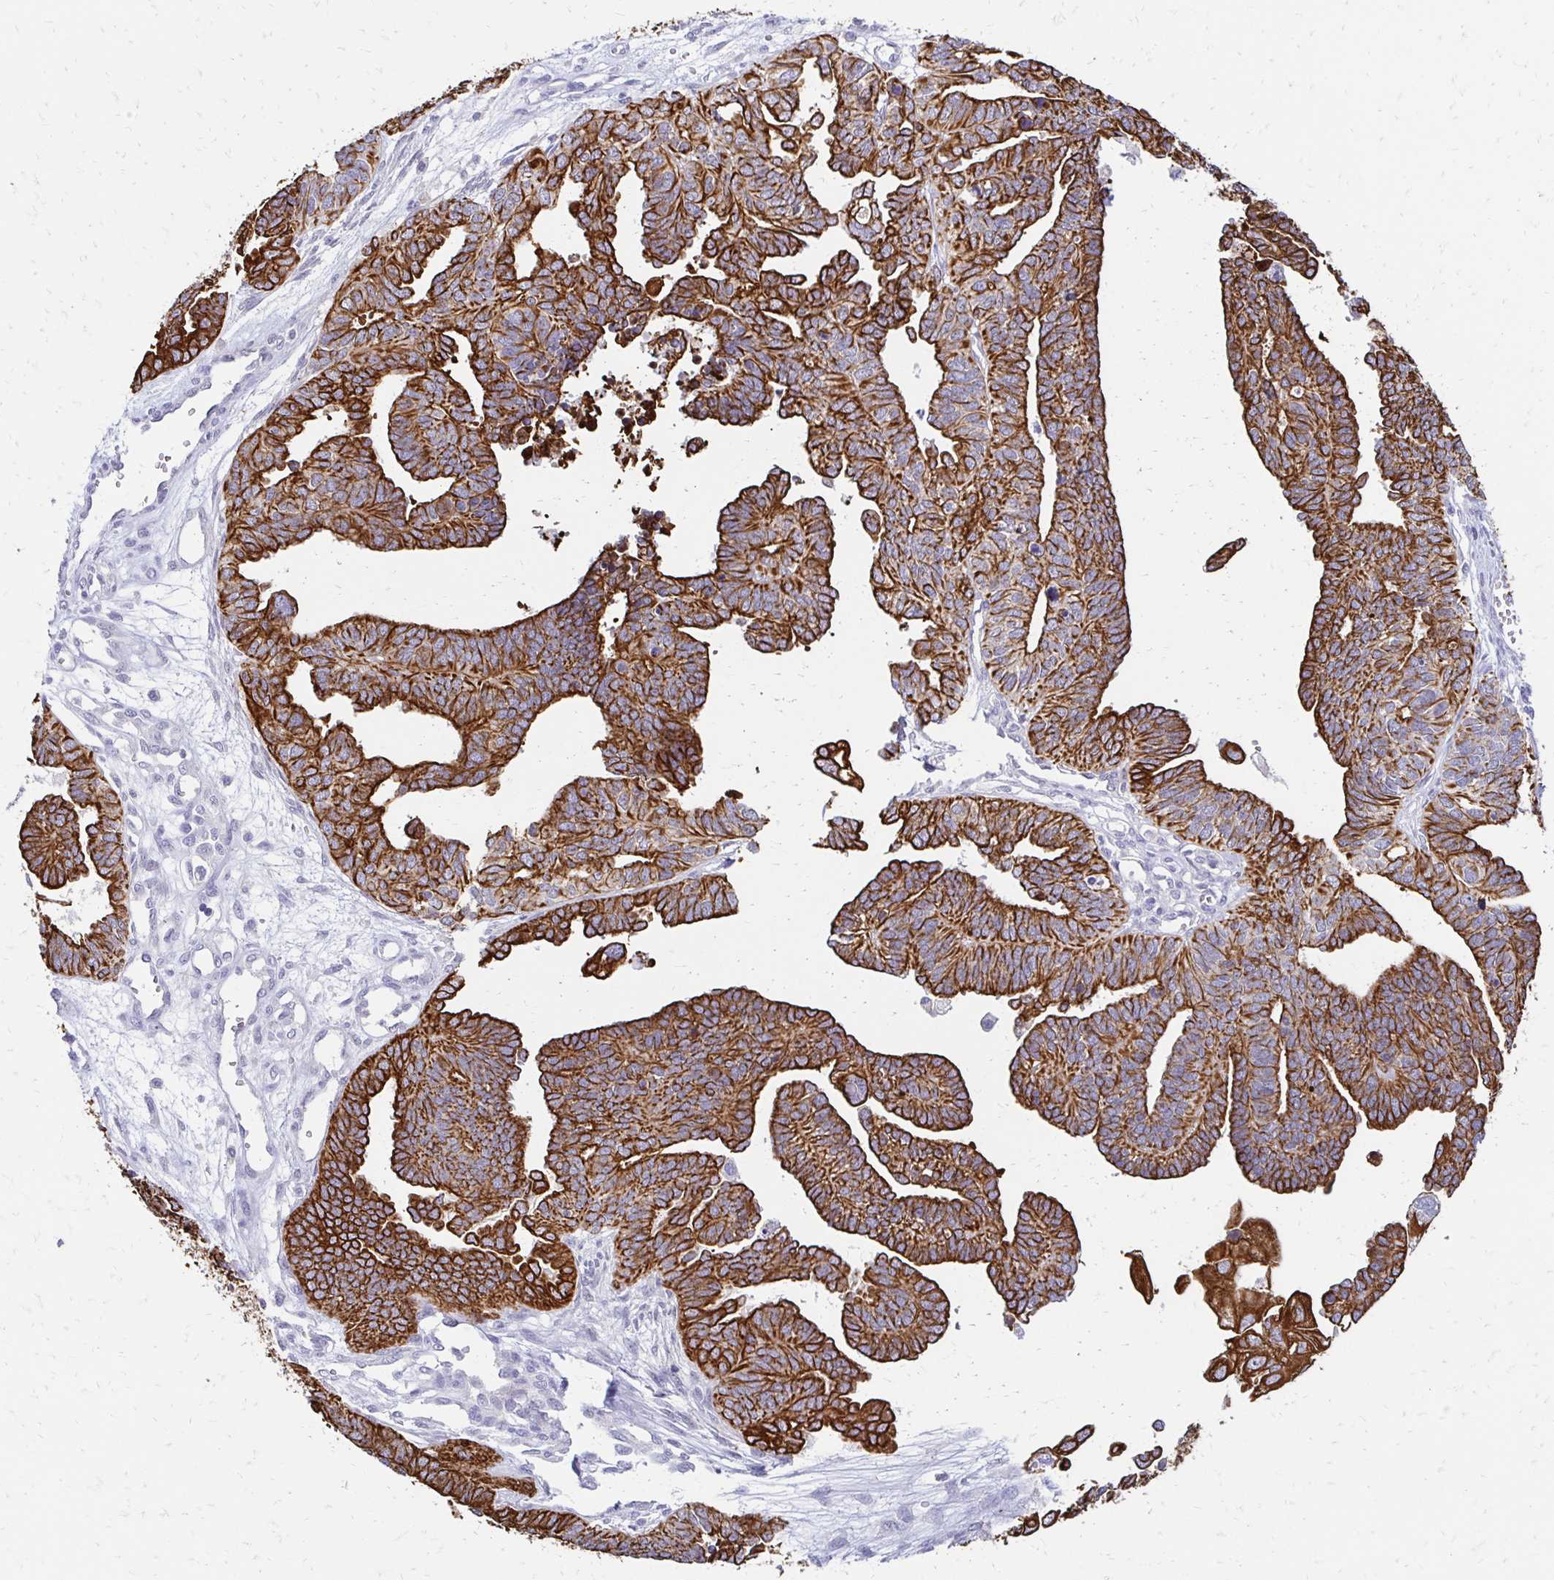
{"staining": {"intensity": "strong", "quantity": ">75%", "location": "cytoplasmic/membranous"}, "tissue": "ovarian cancer", "cell_type": "Tumor cells", "image_type": "cancer", "snomed": [{"axis": "morphology", "description": "Cystadenocarcinoma, serous, NOS"}, {"axis": "topography", "description": "Ovary"}], "caption": "IHC micrograph of neoplastic tissue: human ovarian cancer (serous cystadenocarcinoma) stained using immunohistochemistry shows high levels of strong protein expression localized specifically in the cytoplasmic/membranous of tumor cells, appearing as a cytoplasmic/membranous brown color.", "gene": "C1QTNF2", "patient": {"sex": "female", "age": 51}}